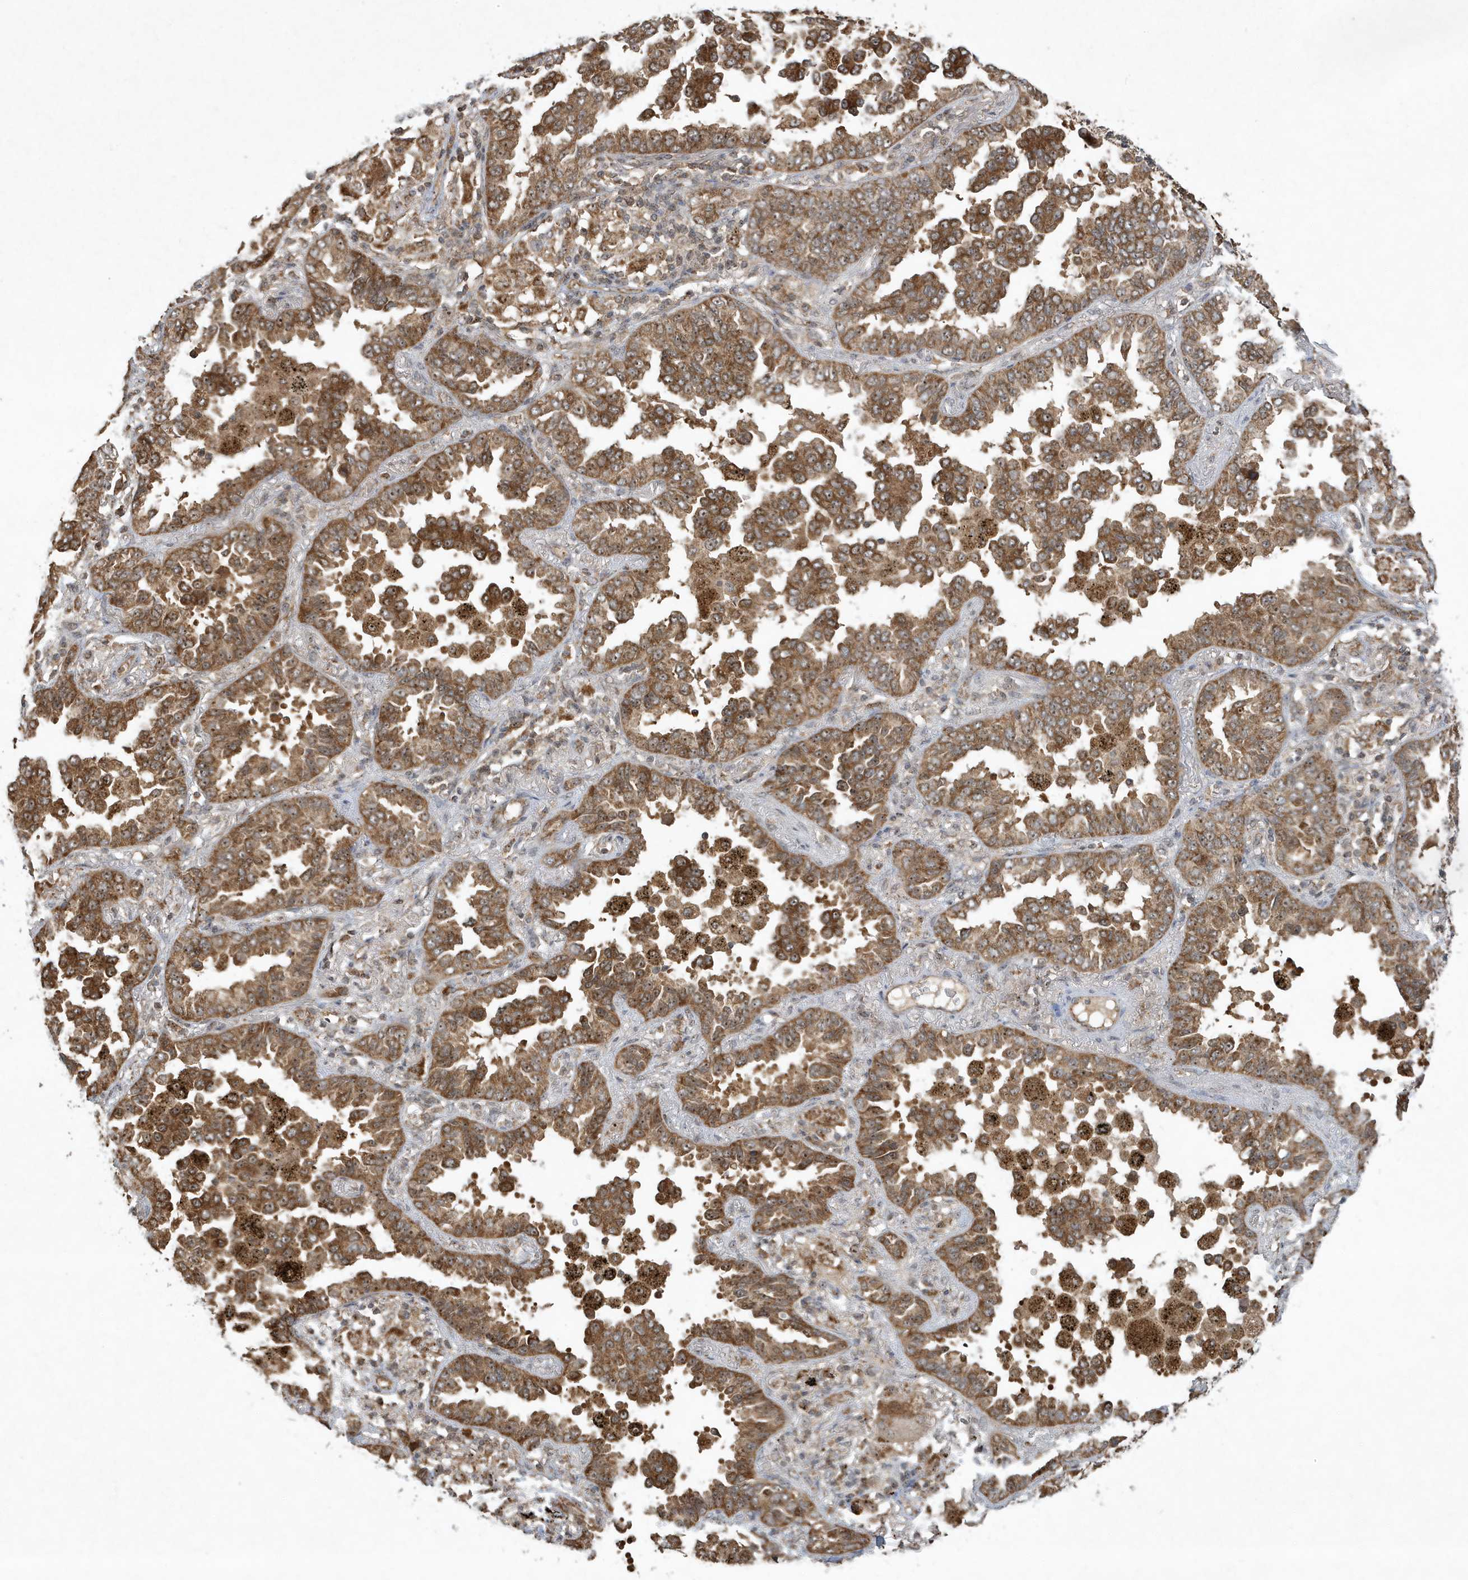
{"staining": {"intensity": "strong", "quantity": ">75%", "location": "cytoplasmic/membranous,nuclear"}, "tissue": "lung cancer", "cell_type": "Tumor cells", "image_type": "cancer", "snomed": [{"axis": "morphology", "description": "Normal tissue, NOS"}, {"axis": "morphology", "description": "Adenocarcinoma, NOS"}, {"axis": "topography", "description": "Lung"}], "caption": "This photomicrograph shows immunohistochemistry (IHC) staining of lung cancer (adenocarcinoma), with high strong cytoplasmic/membranous and nuclear positivity in about >75% of tumor cells.", "gene": "ABCB9", "patient": {"sex": "male", "age": 59}}